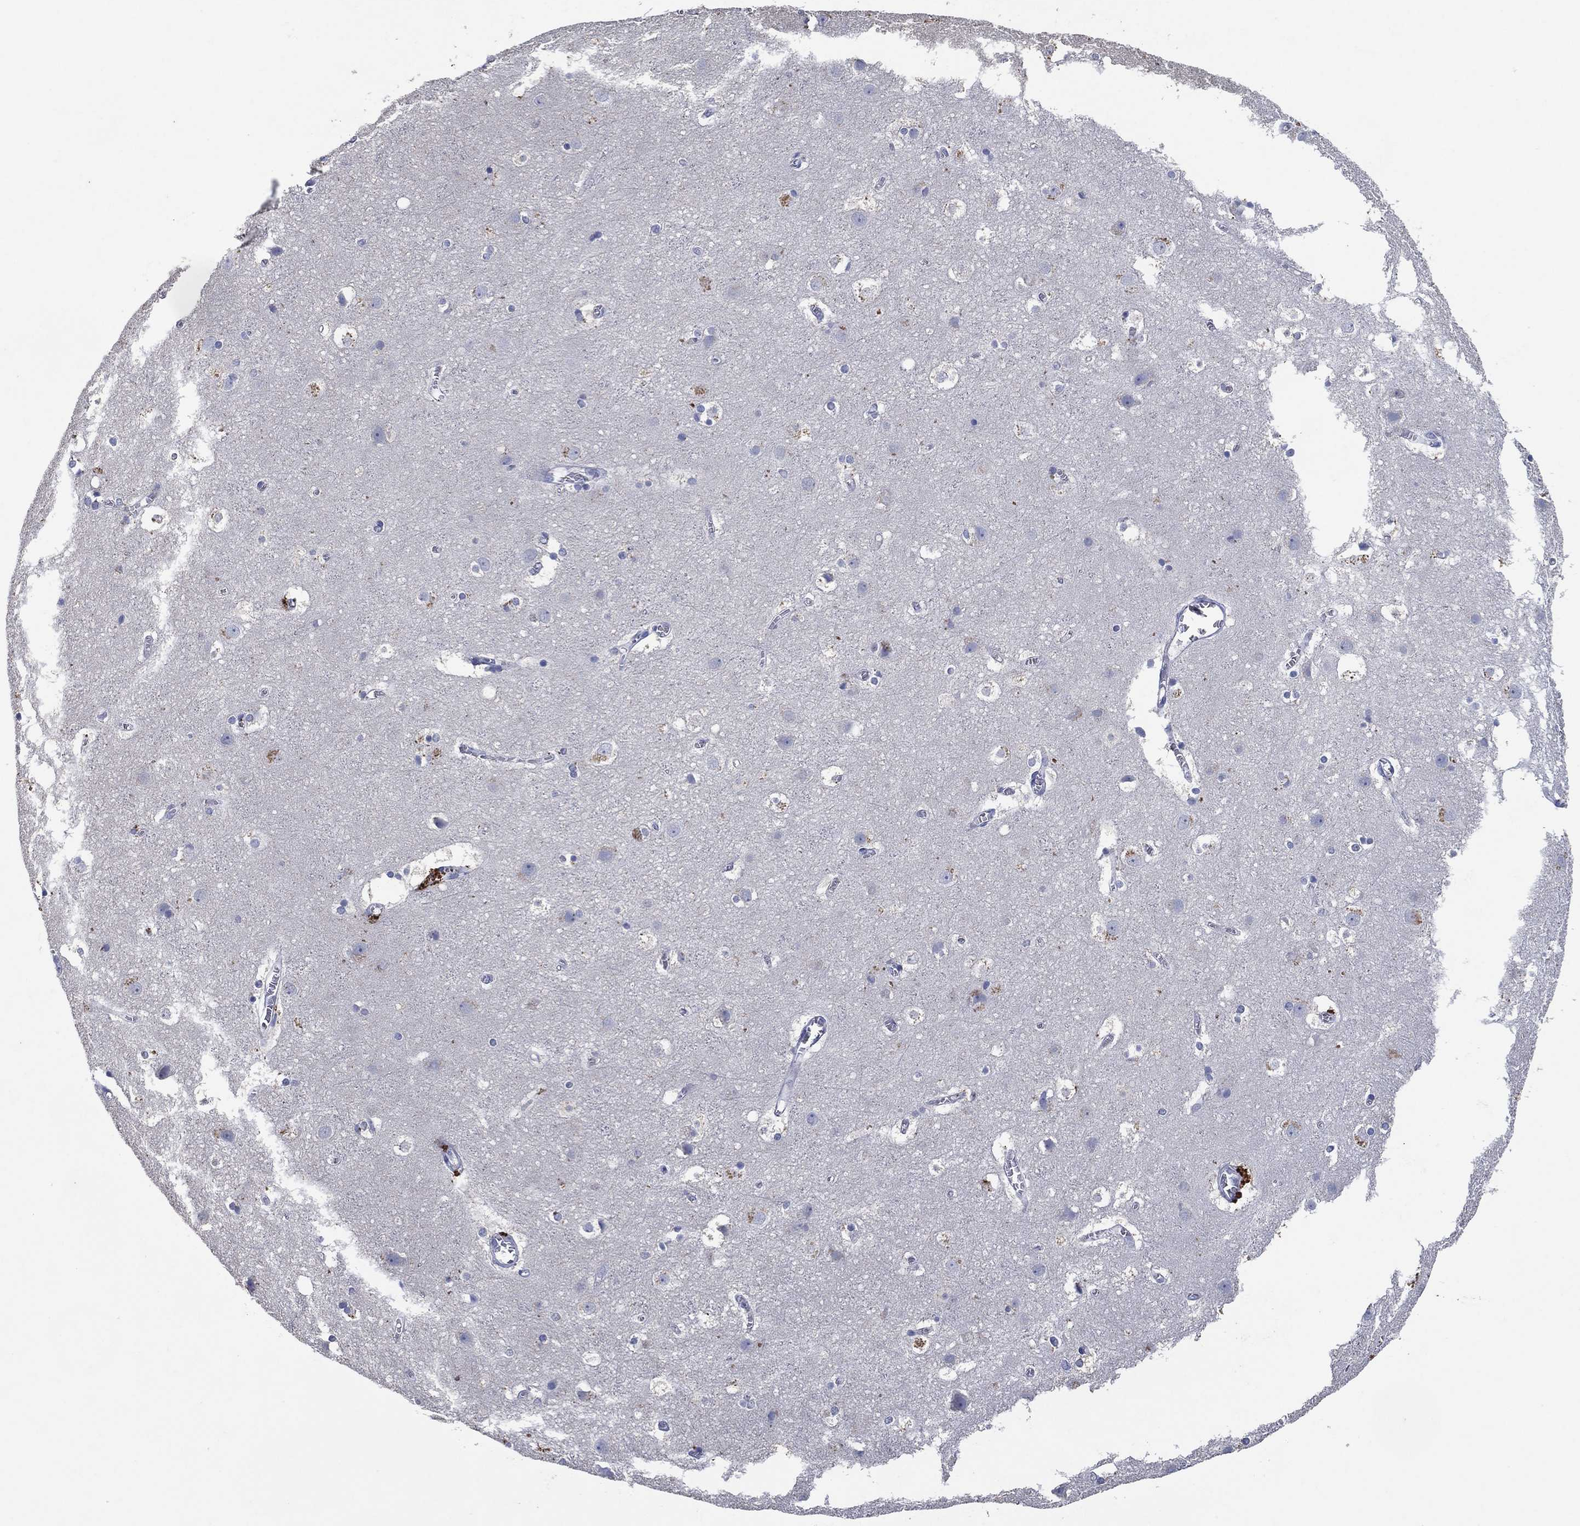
{"staining": {"intensity": "negative", "quantity": "none", "location": "none"}, "tissue": "cerebral cortex", "cell_type": "Endothelial cells", "image_type": "normal", "snomed": [{"axis": "morphology", "description": "Normal tissue, NOS"}, {"axis": "topography", "description": "Cerebral cortex"}], "caption": "The immunohistochemistry histopathology image has no significant positivity in endothelial cells of cerebral cortex. (DAB immunohistochemistry visualized using brightfield microscopy, high magnification).", "gene": "FSCN2", "patient": {"sex": "male", "age": 59}}